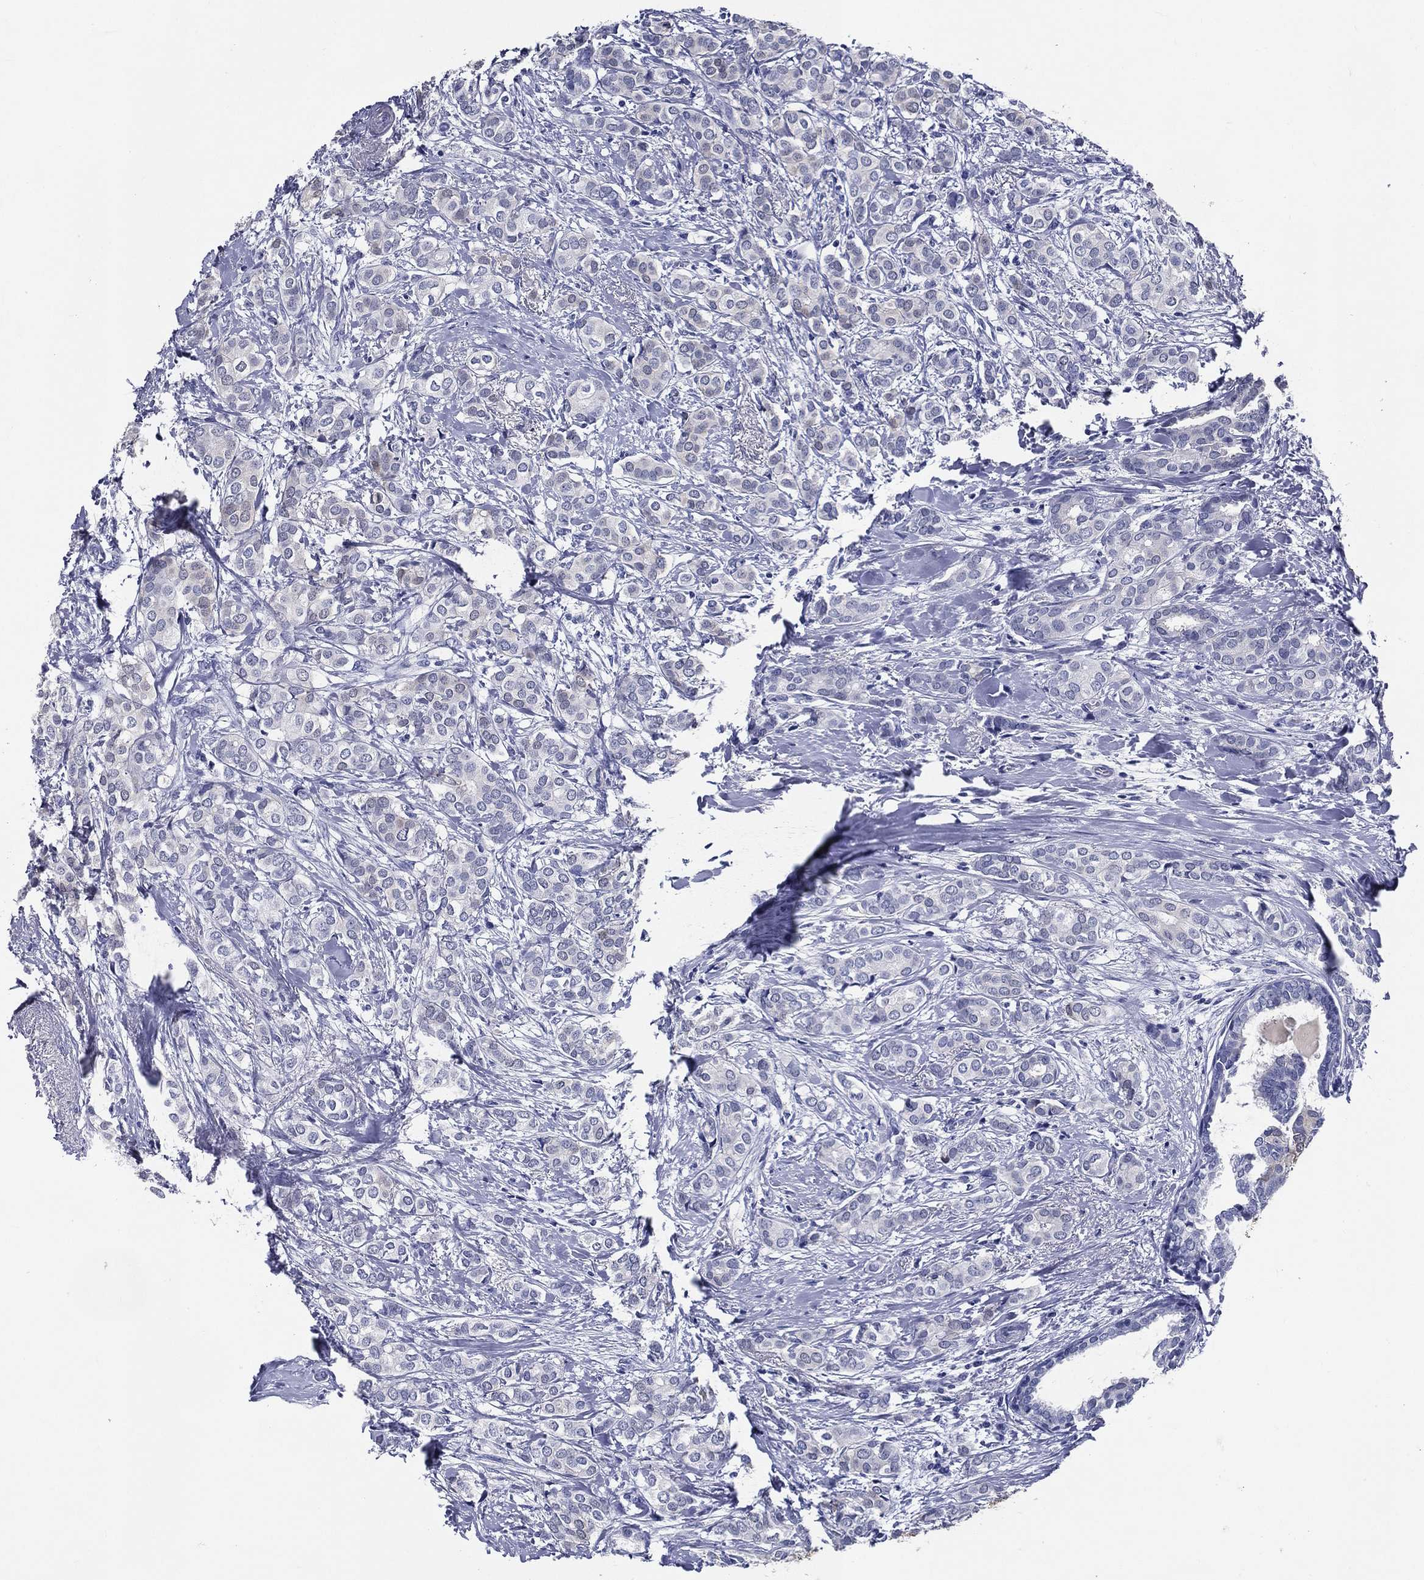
{"staining": {"intensity": "negative", "quantity": "none", "location": "none"}, "tissue": "breast cancer", "cell_type": "Tumor cells", "image_type": "cancer", "snomed": [{"axis": "morphology", "description": "Duct carcinoma"}, {"axis": "topography", "description": "Breast"}], "caption": "Immunohistochemistry of breast cancer (intraductal carcinoma) reveals no positivity in tumor cells.", "gene": "ACE2", "patient": {"sex": "female", "age": 73}}